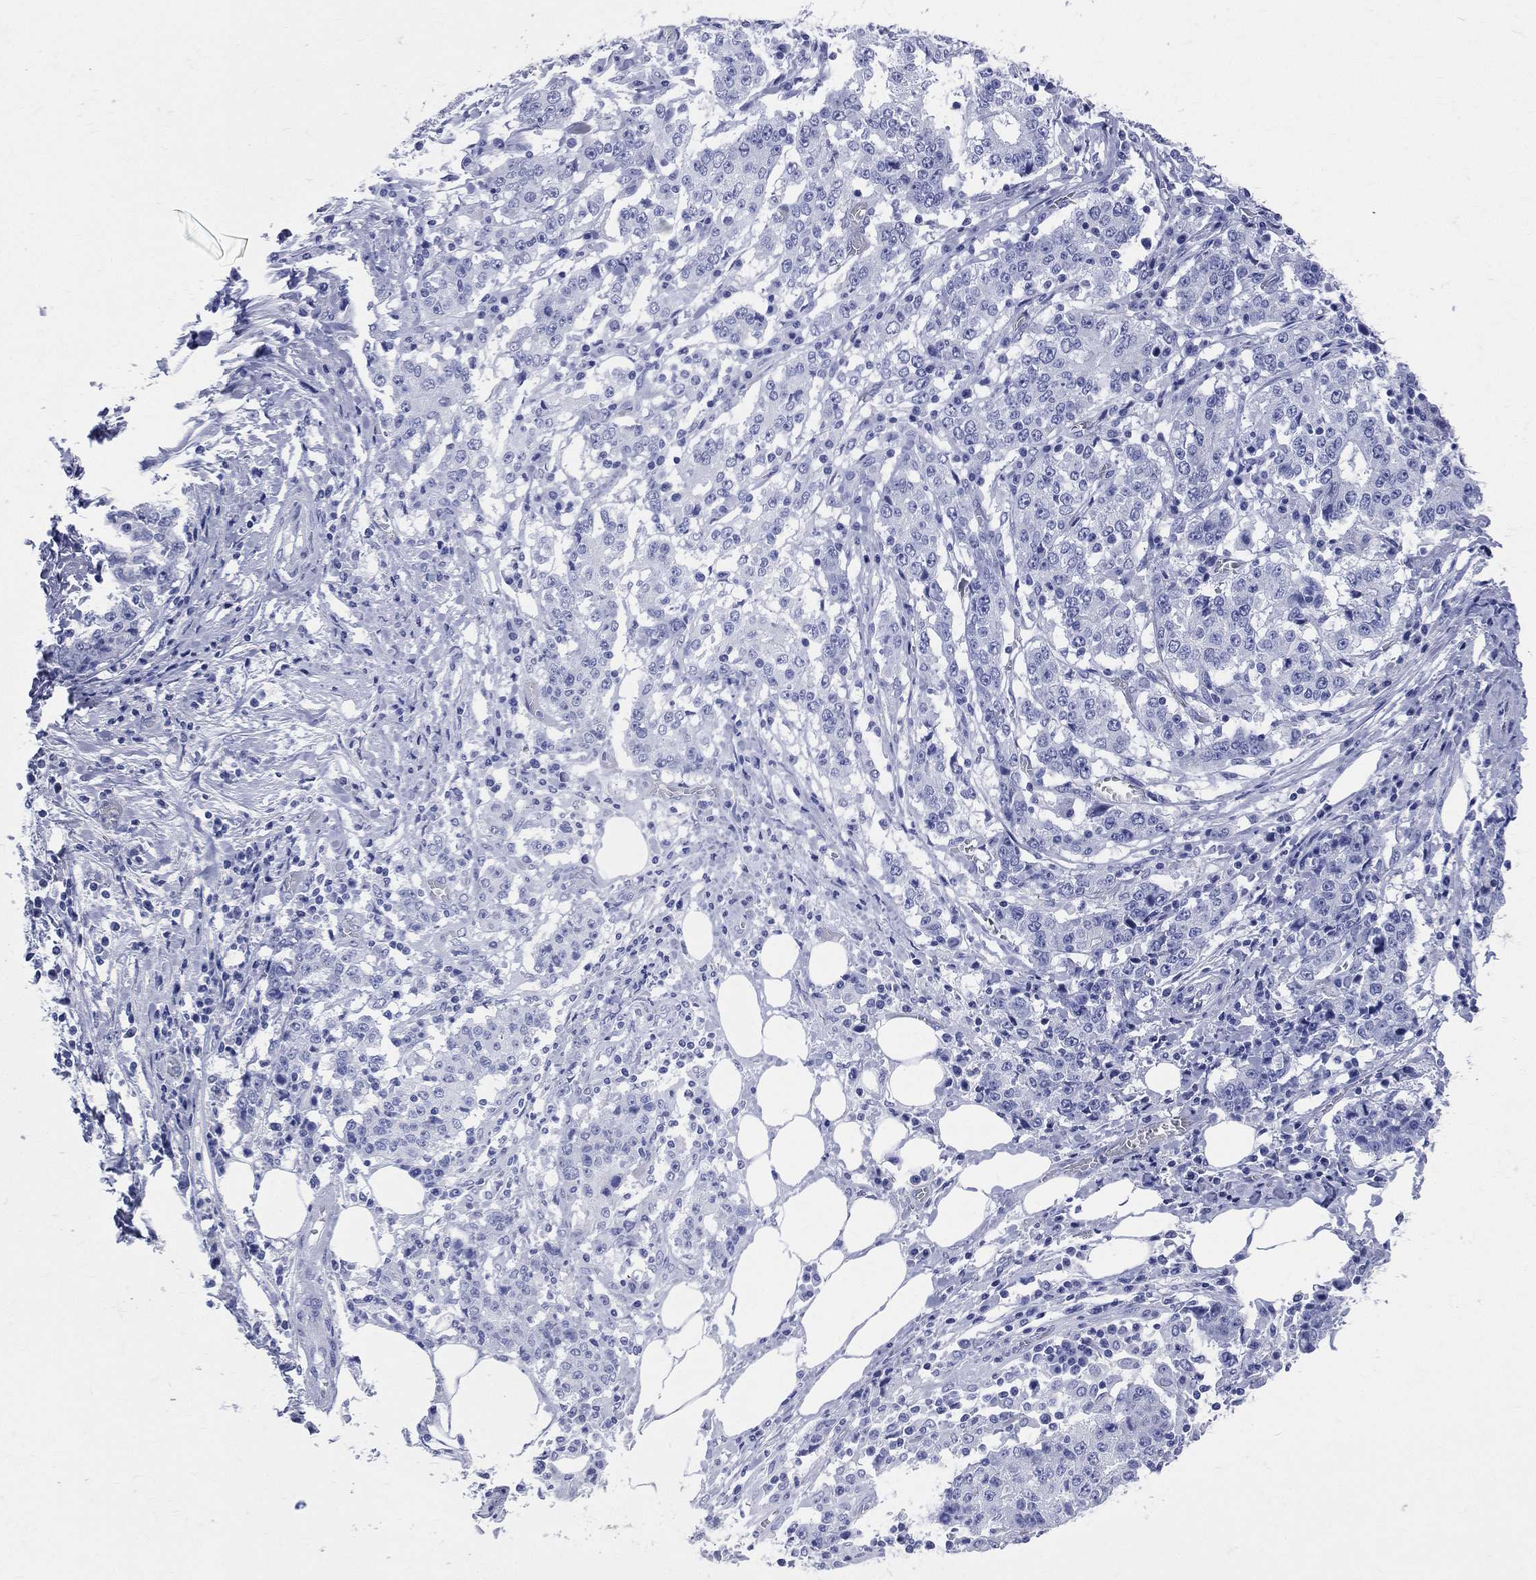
{"staining": {"intensity": "negative", "quantity": "none", "location": "none"}, "tissue": "stomach cancer", "cell_type": "Tumor cells", "image_type": "cancer", "snomed": [{"axis": "morphology", "description": "Adenocarcinoma, NOS"}, {"axis": "topography", "description": "Stomach"}], "caption": "Stomach cancer stained for a protein using immunohistochemistry demonstrates no expression tumor cells.", "gene": "SYP", "patient": {"sex": "male", "age": 59}}